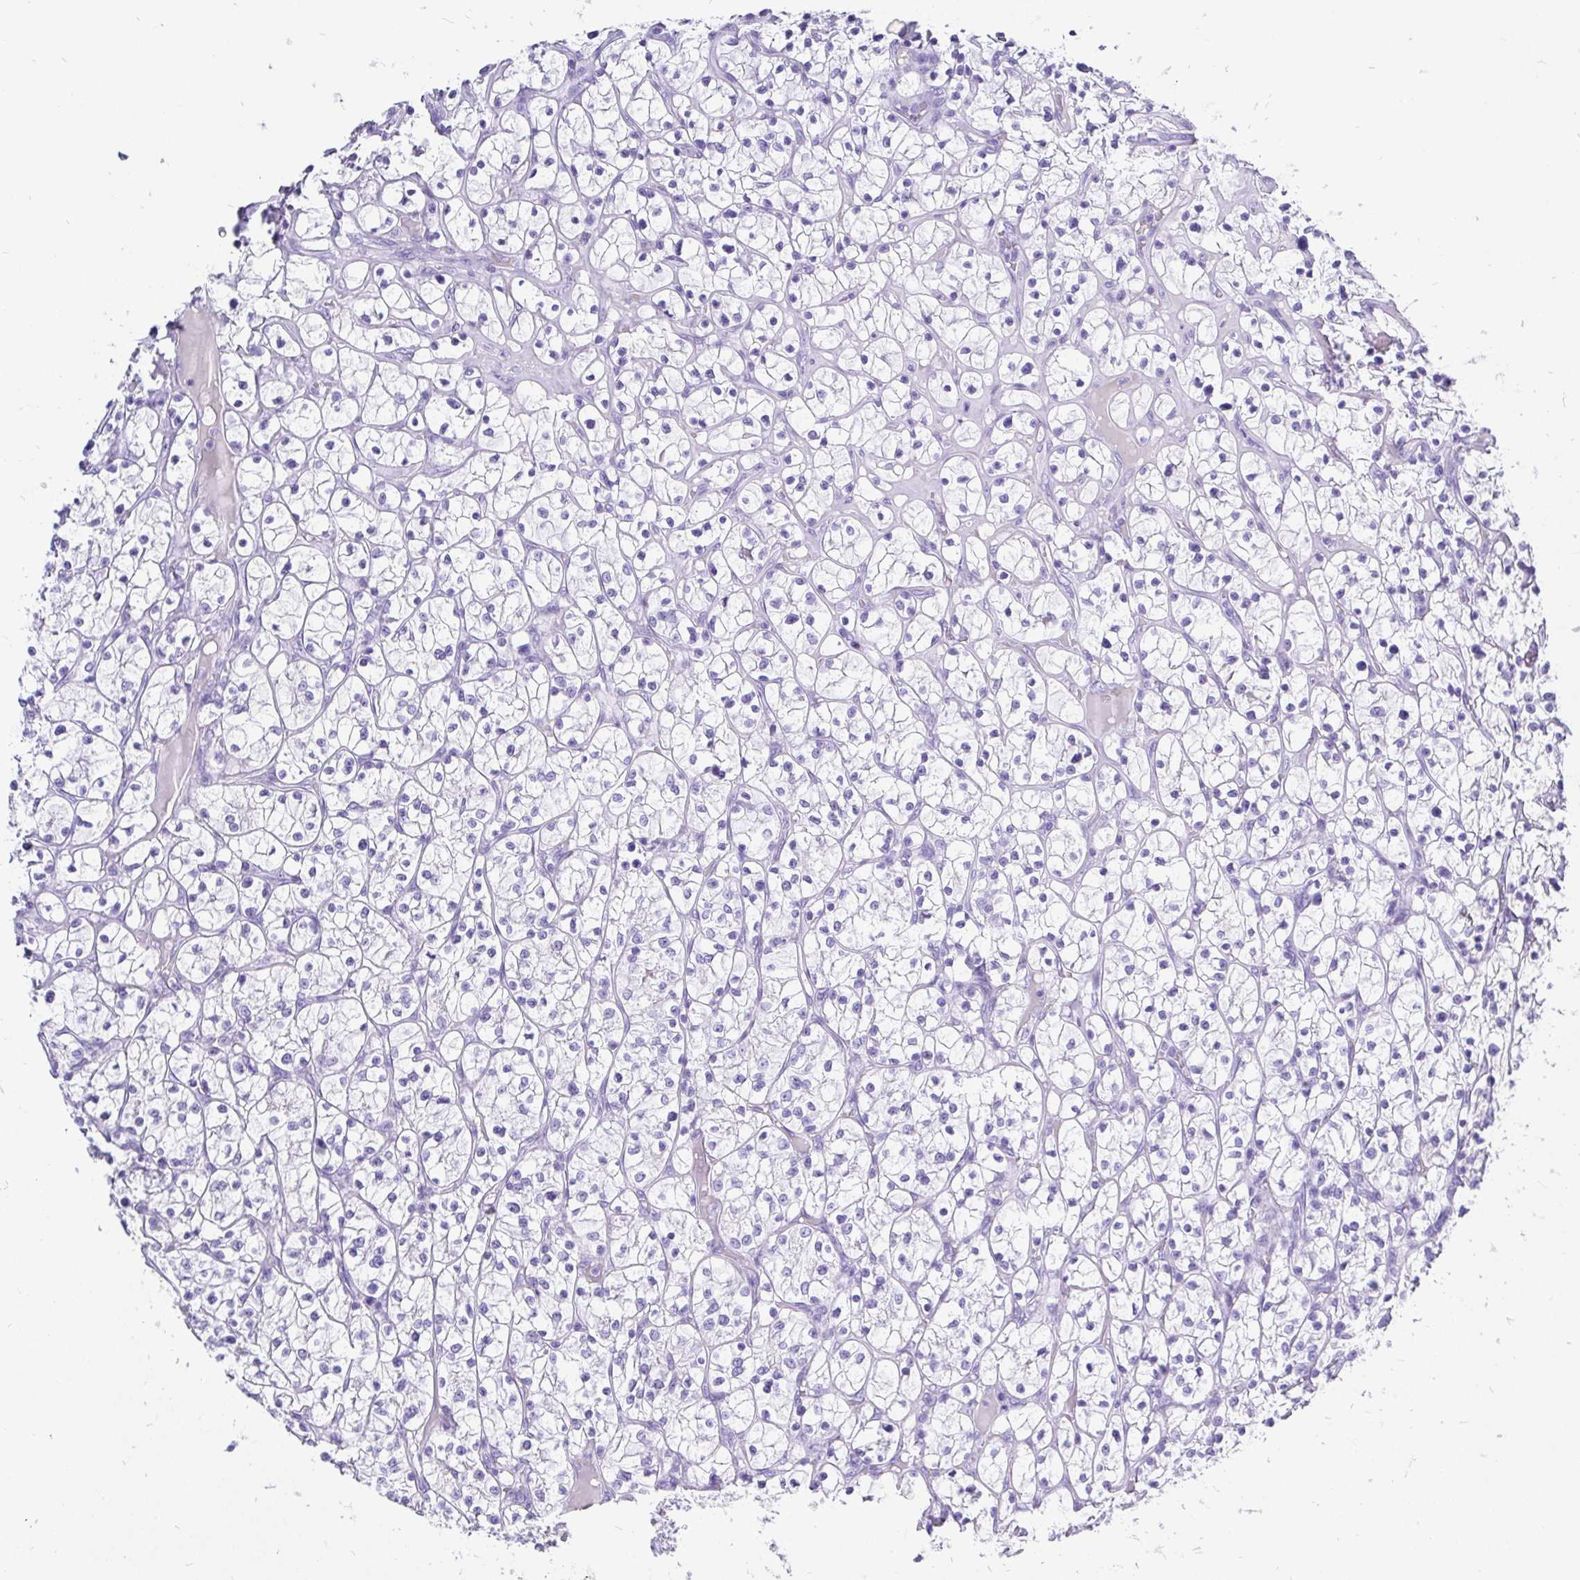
{"staining": {"intensity": "negative", "quantity": "none", "location": "none"}, "tissue": "renal cancer", "cell_type": "Tumor cells", "image_type": "cancer", "snomed": [{"axis": "morphology", "description": "Adenocarcinoma, NOS"}, {"axis": "topography", "description": "Kidney"}], "caption": "Renal cancer was stained to show a protein in brown. There is no significant expression in tumor cells.", "gene": "KRT13", "patient": {"sex": "female", "age": 64}}